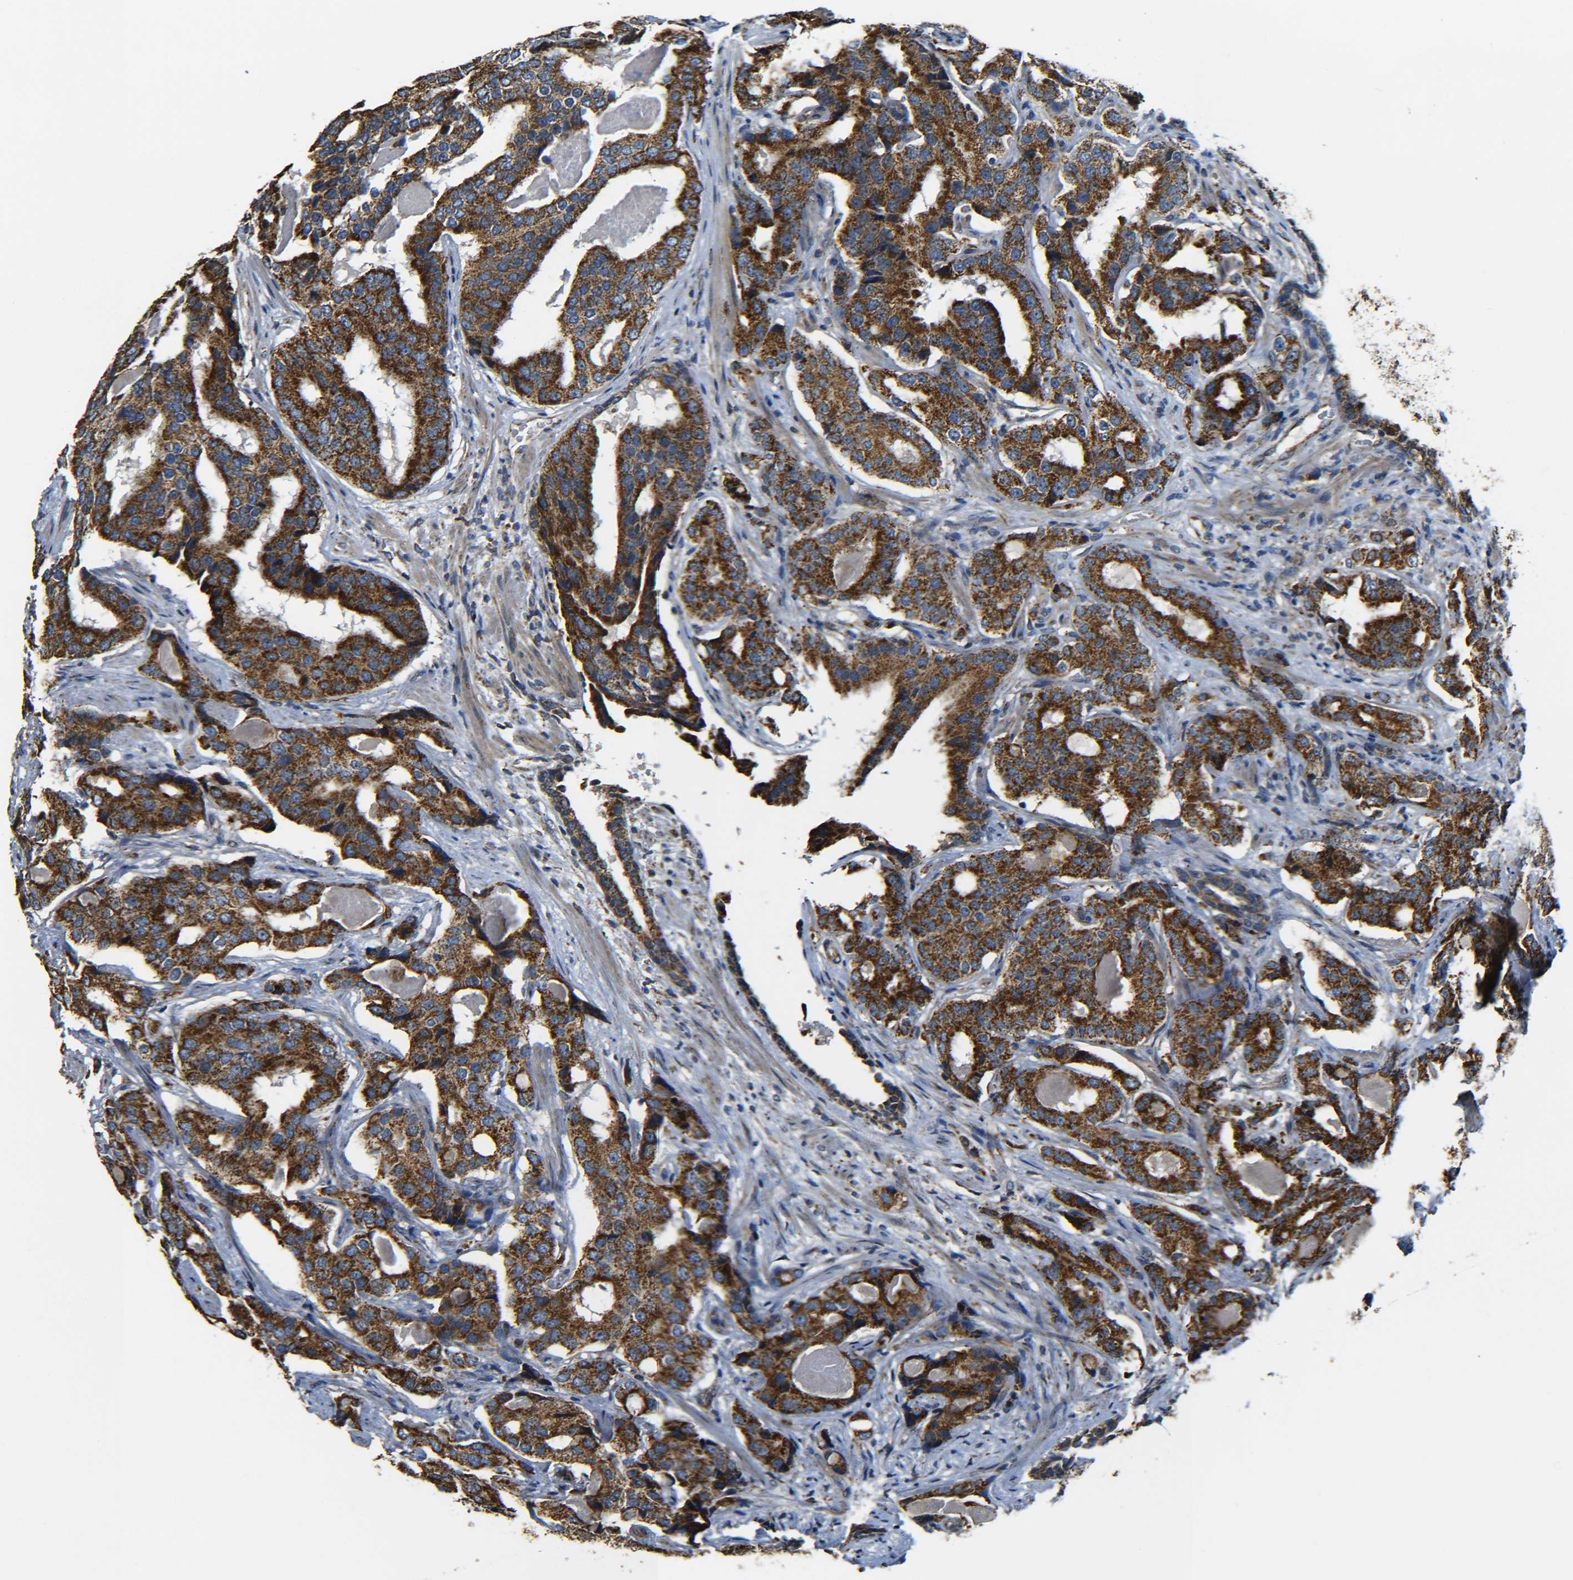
{"staining": {"intensity": "strong", "quantity": ">75%", "location": "cytoplasmic/membranous"}, "tissue": "prostate cancer", "cell_type": "Tumor cells", "image_type": "cancer", "snomed": [{"axis": "morphology", "description": "Adenocarcinoma, High grade"}, {"axis": "topography", "description": "Prostate"}], "caption": "The photomicrograph exhibits immunohistochemical staining of prostate adenocarcinoma (high-grade). There is strong cytoplasmic/membranous expression is appreciated in about >75% of tumor cells. Using DAB (brown) and hematoxylin (blue) stains, captured at high magnification using brightfield microscopy.", "gene": "NR3C2", "patient": {"sex": "male", "age": 58}}